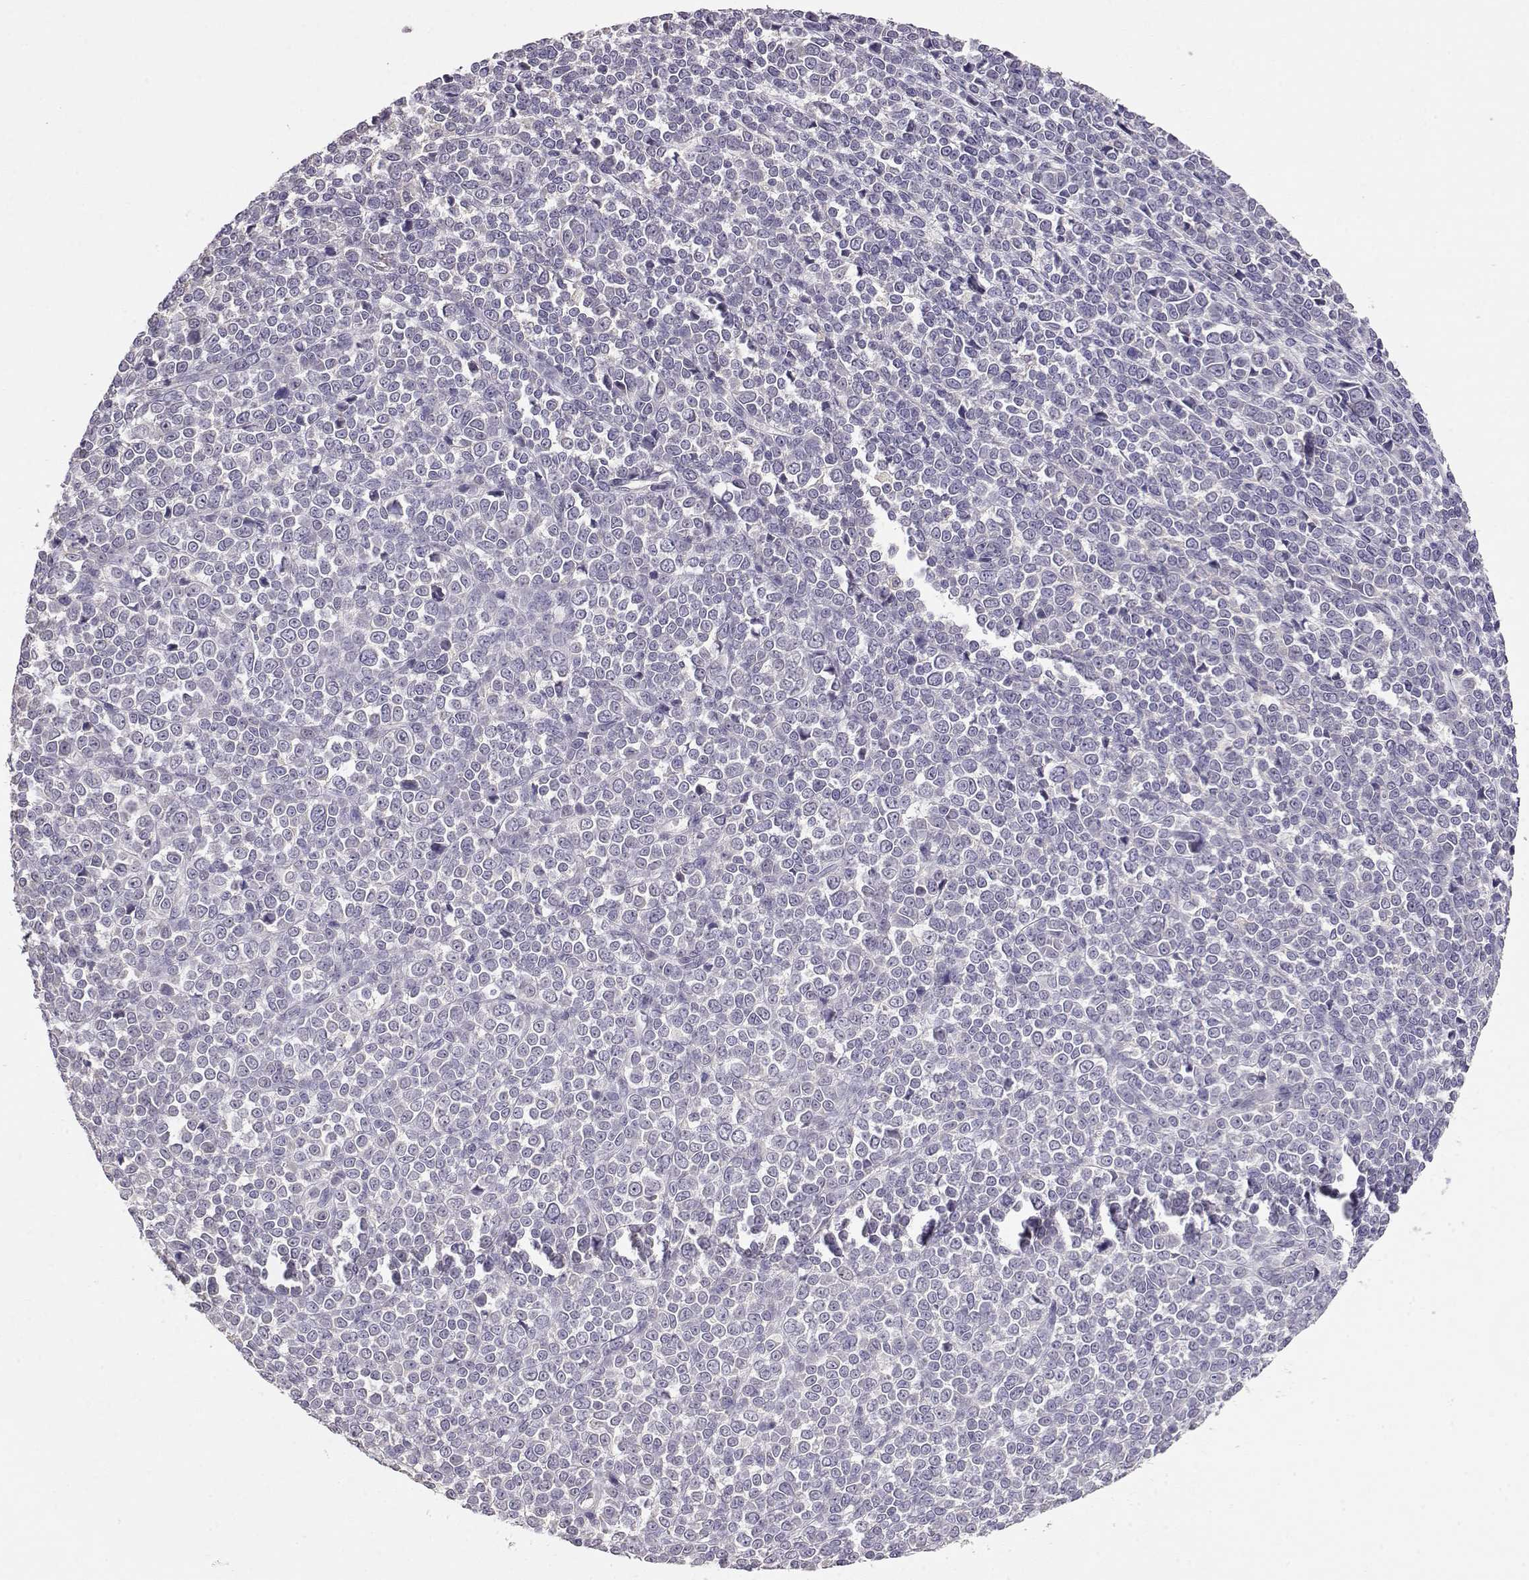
{"staining": {"intensity": "negative", "quantity": "none", "location": "none"}, "tissue": "melanoma", "cell_type": "Tumor cells", "image_type": "cancer", "snomed": [{"axis": "morphology", "description": "Malignant melanoma, NOS"}, {"axis": "topography", "description": "Skin"}], "caption": "DAB (3,3'-diaminobenzidine) immunohistochemical staining of human melanoma demonstrates no significant staining in tumor cells.", "gene": "TACR1", "patient": {"sex": "female", "age": 95}}